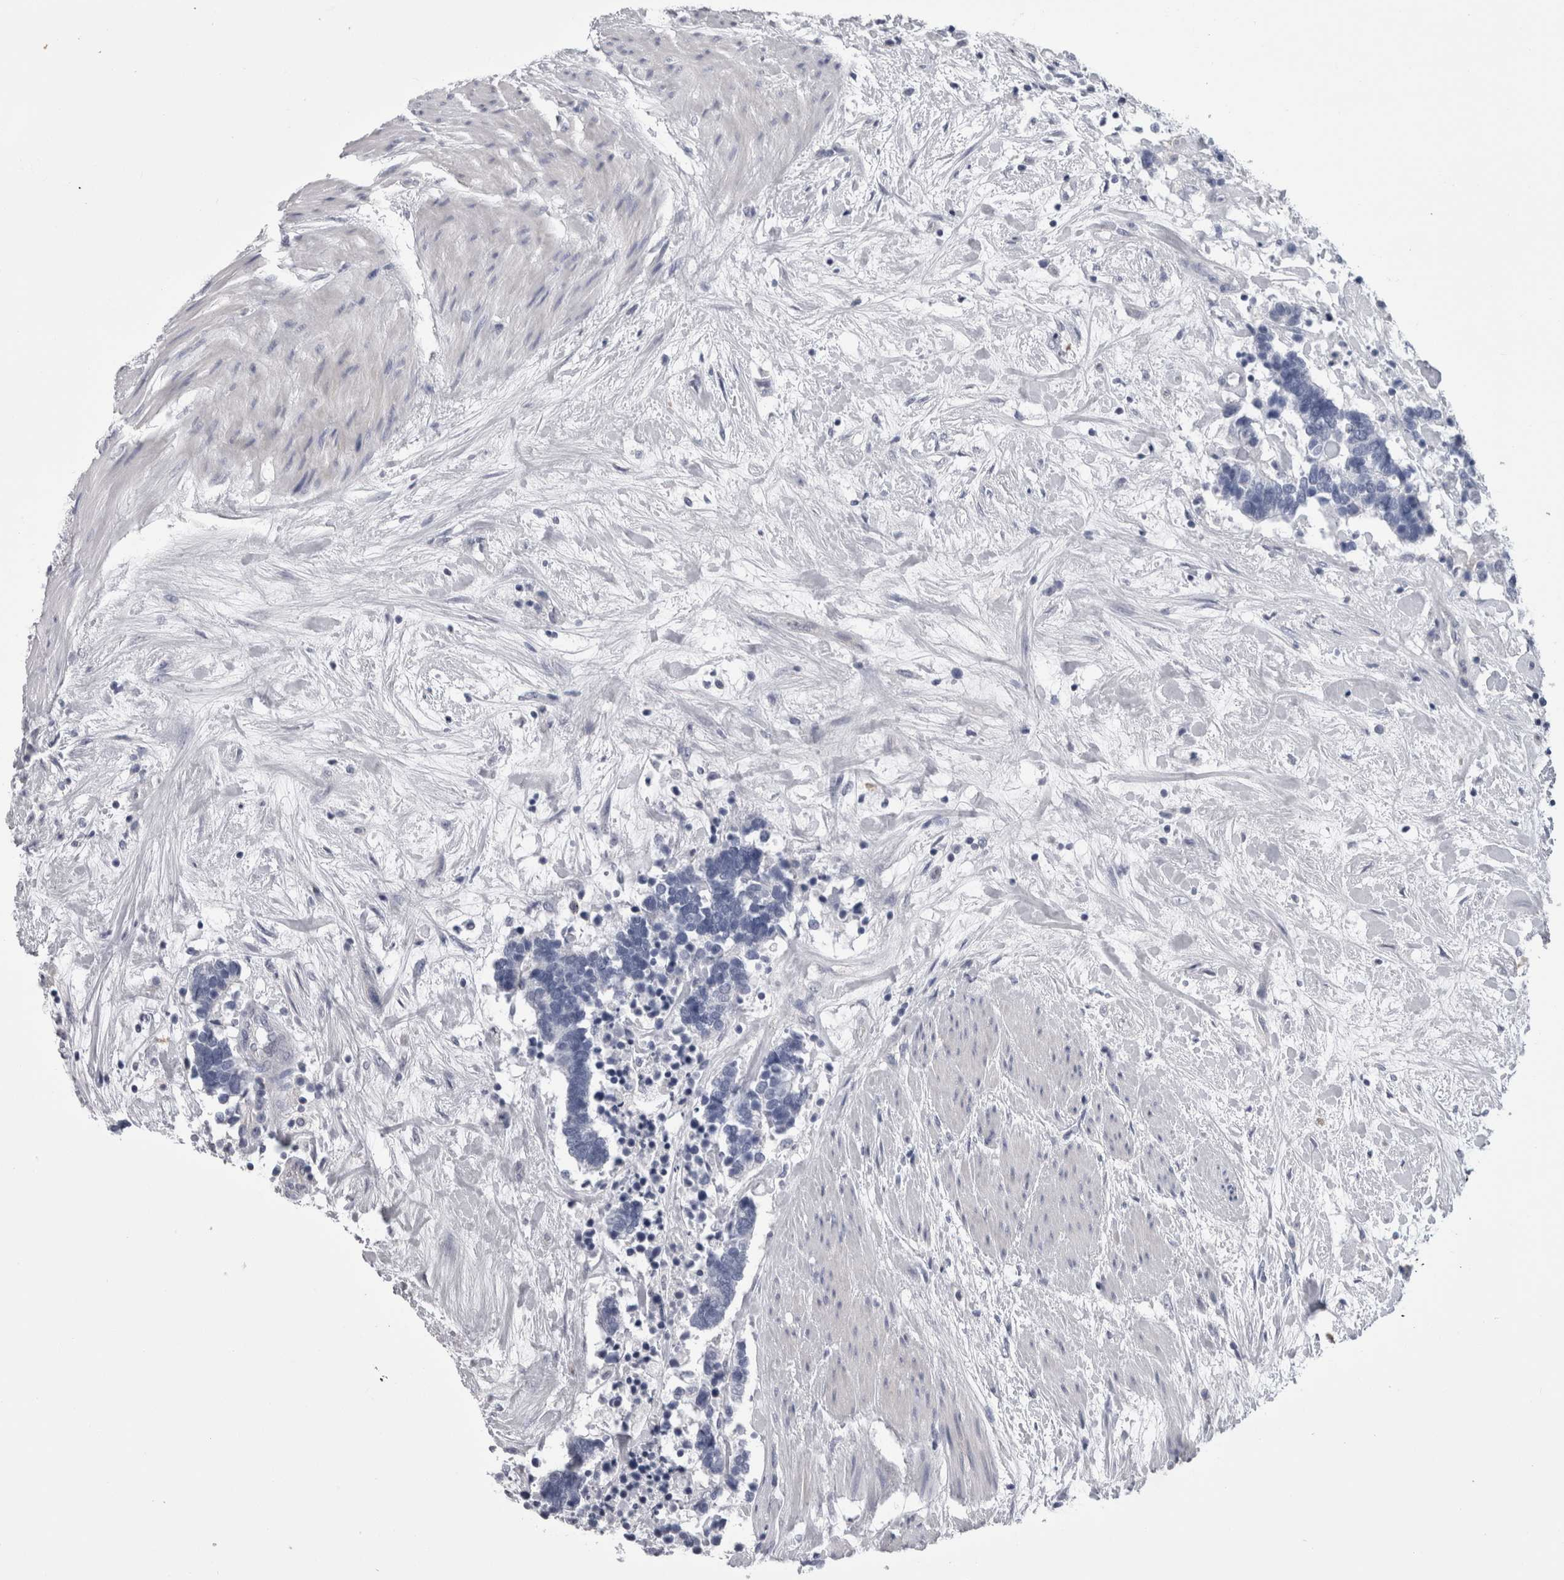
{"staining": {"intensity": "negative", "quantity": "none", "location": "none"}, "tissue": "carcinoid", "cell_type": "Tumor cells", "image_type": "cancer", "snomed": [{"axis": "morphology", "description": "Carcinoma, NOS"}, {"axis": "morphology", "description": "Carcinoid, malignant, NOS"}, {"axis": "topography", "description": "Urinary bladder"}], "caption": "This is an immunohistochemistry image of human carcinoid. There is no expression in tumor cells.", "gene": "AFMID", "patient": {"sex": "male", "age": 57}}